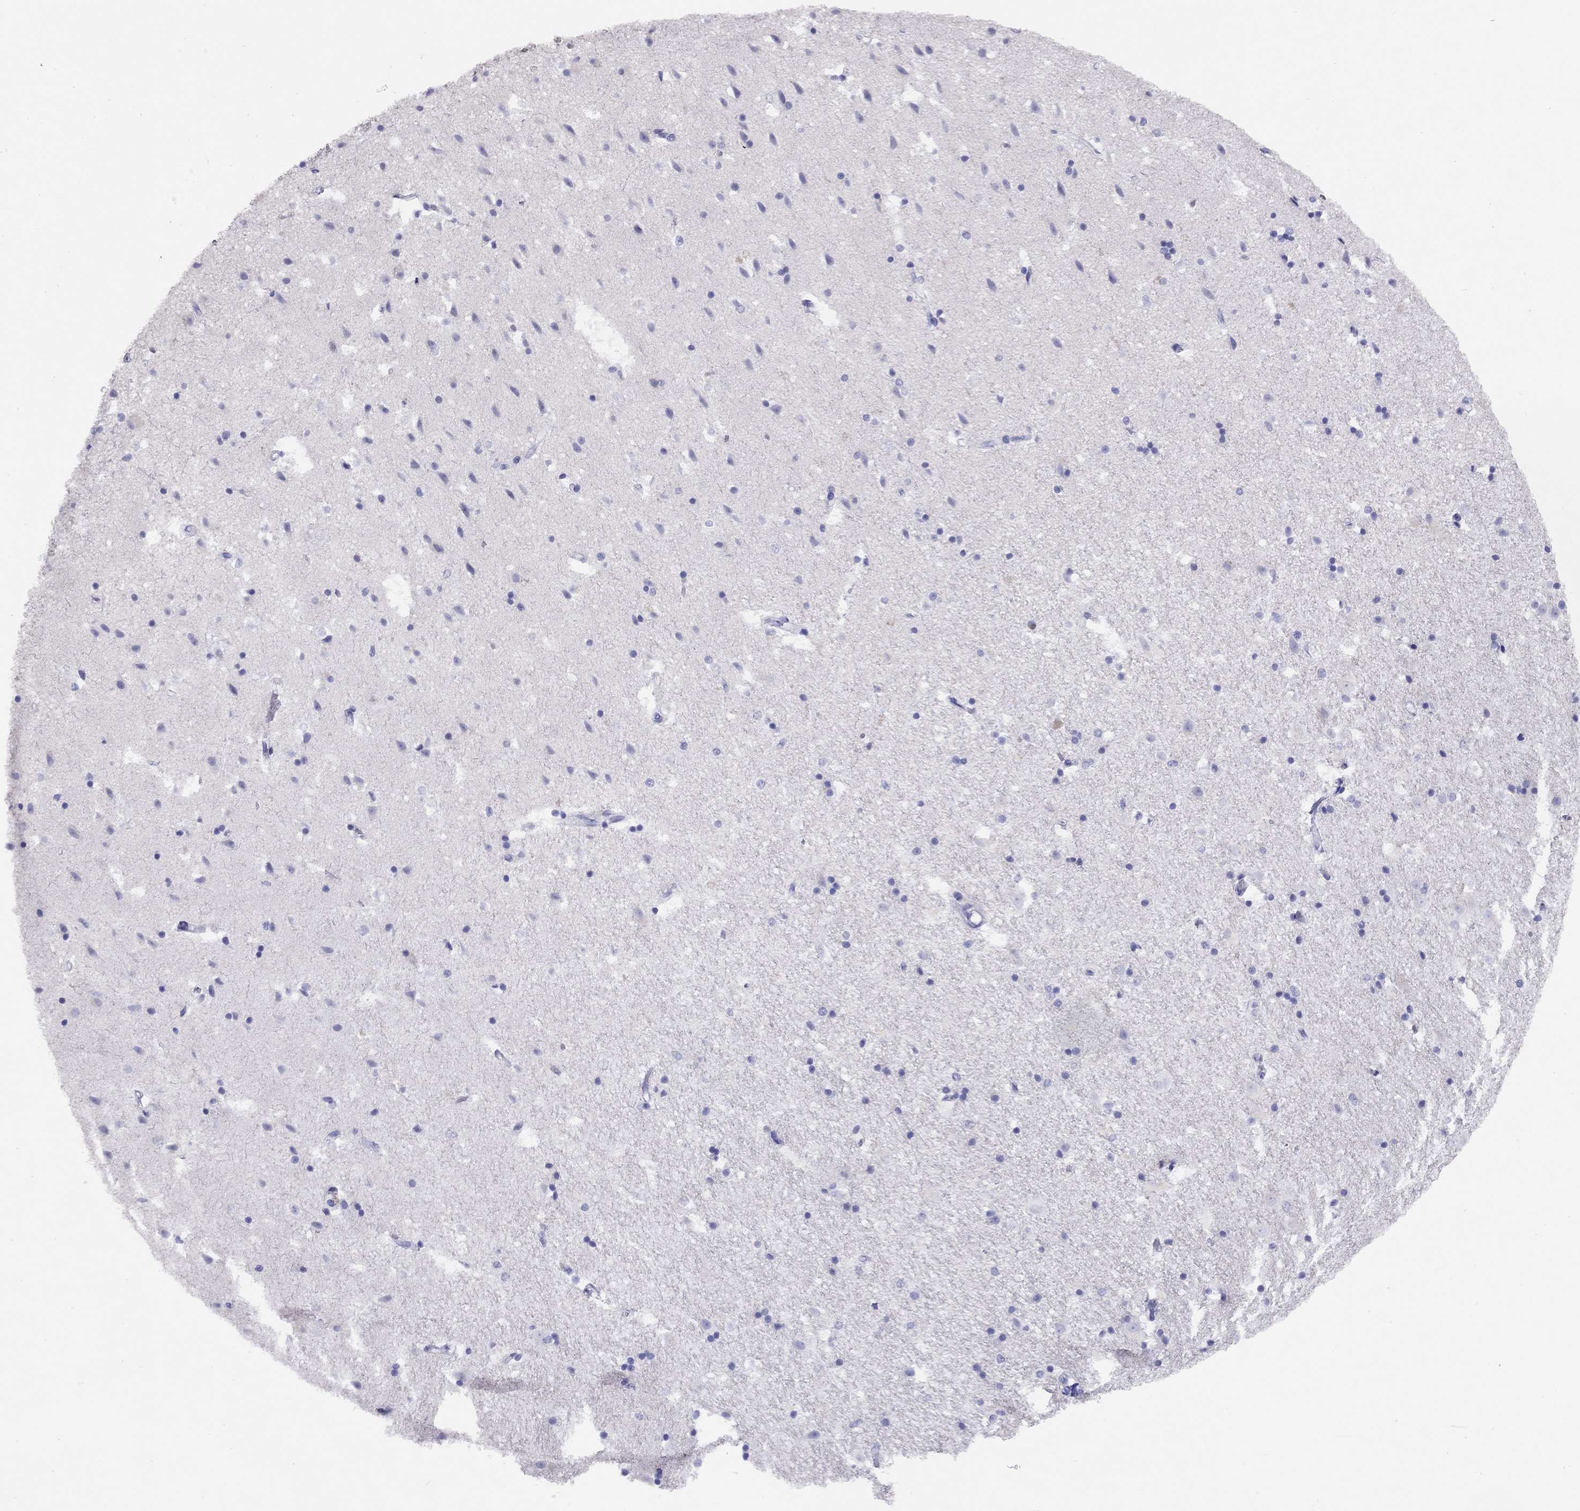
{"staining": {"intensity": "negative", "quantity": "none", "location": "none"}, "tissue": "hippocampus", "cell_type": "Glial cells", "image_type": "normal", "snomed": [{"axis": "morphology", "description": "Normal tissue, NOS"}, {"axis": "topography", "description": "Hippocampus"}], "caption": "A high-resolution histopathology image shows immunohistochemistry staining of unremarkable hippocampus, which exhibits no significant positivity in glial cells.", "gene": "LRIT2", "patient": {"sex": "male", "age": 49}}